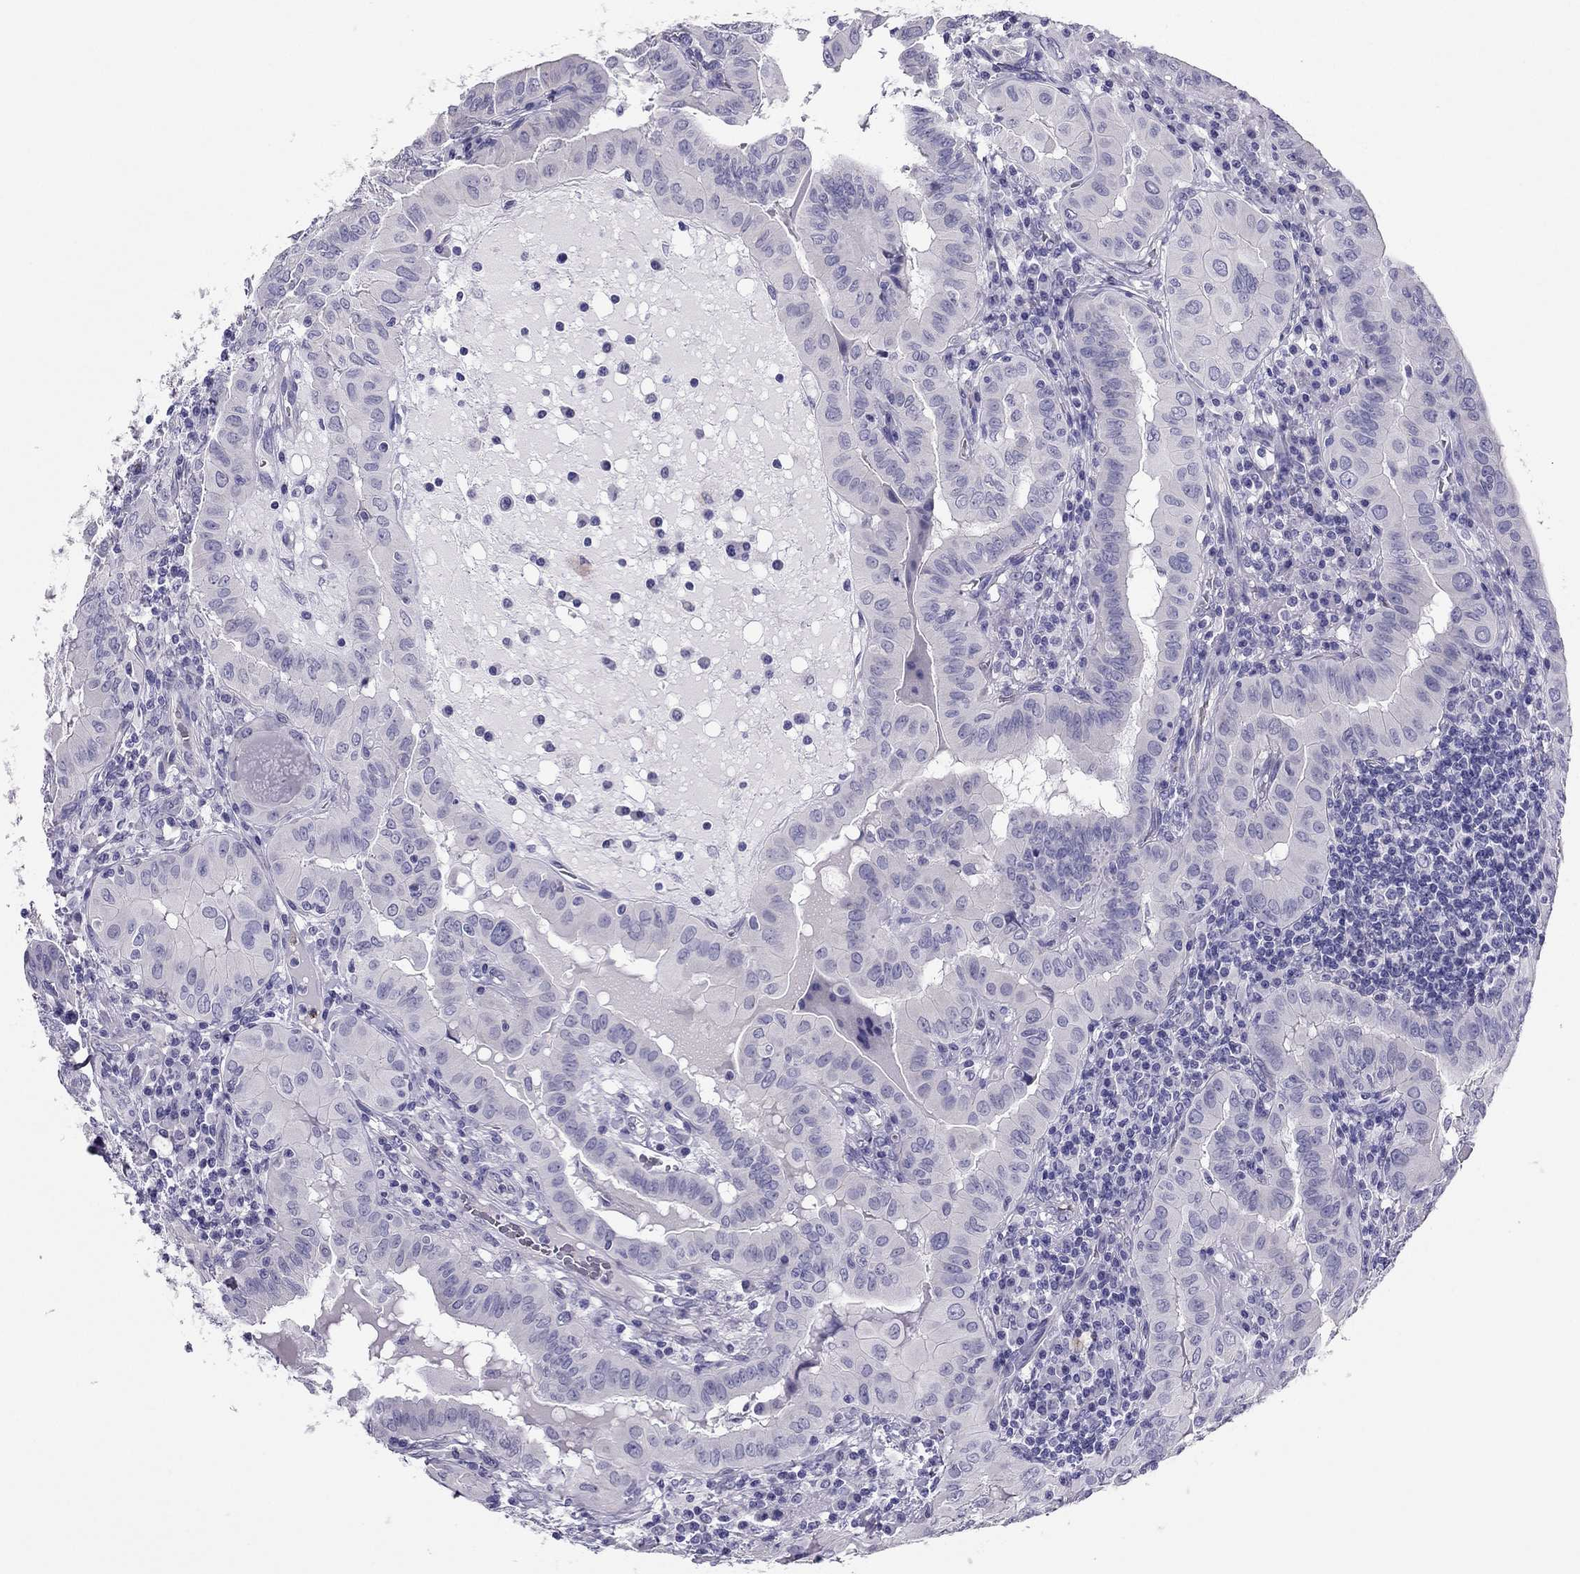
{"staining": {"intensity": "negative", "quantity": "none", "location": "none"}, "tissue": "thyroid cancer", "cell_type": "Tumor cells", "image_type": "cancer", "snomed": [{"axis": "morphology", "description": "Papillary adenocarcinoma, NOS"}, {"axis": "topography", "description": "Thyroid gland"}], "caption": "DAB immunohistochemical staining of papillary adenocarcinoma (thyroid) reveals no significant positivity in tumor cells.", "gene": "PDE6A", "patient": {"sex": "female", "age": 37}}